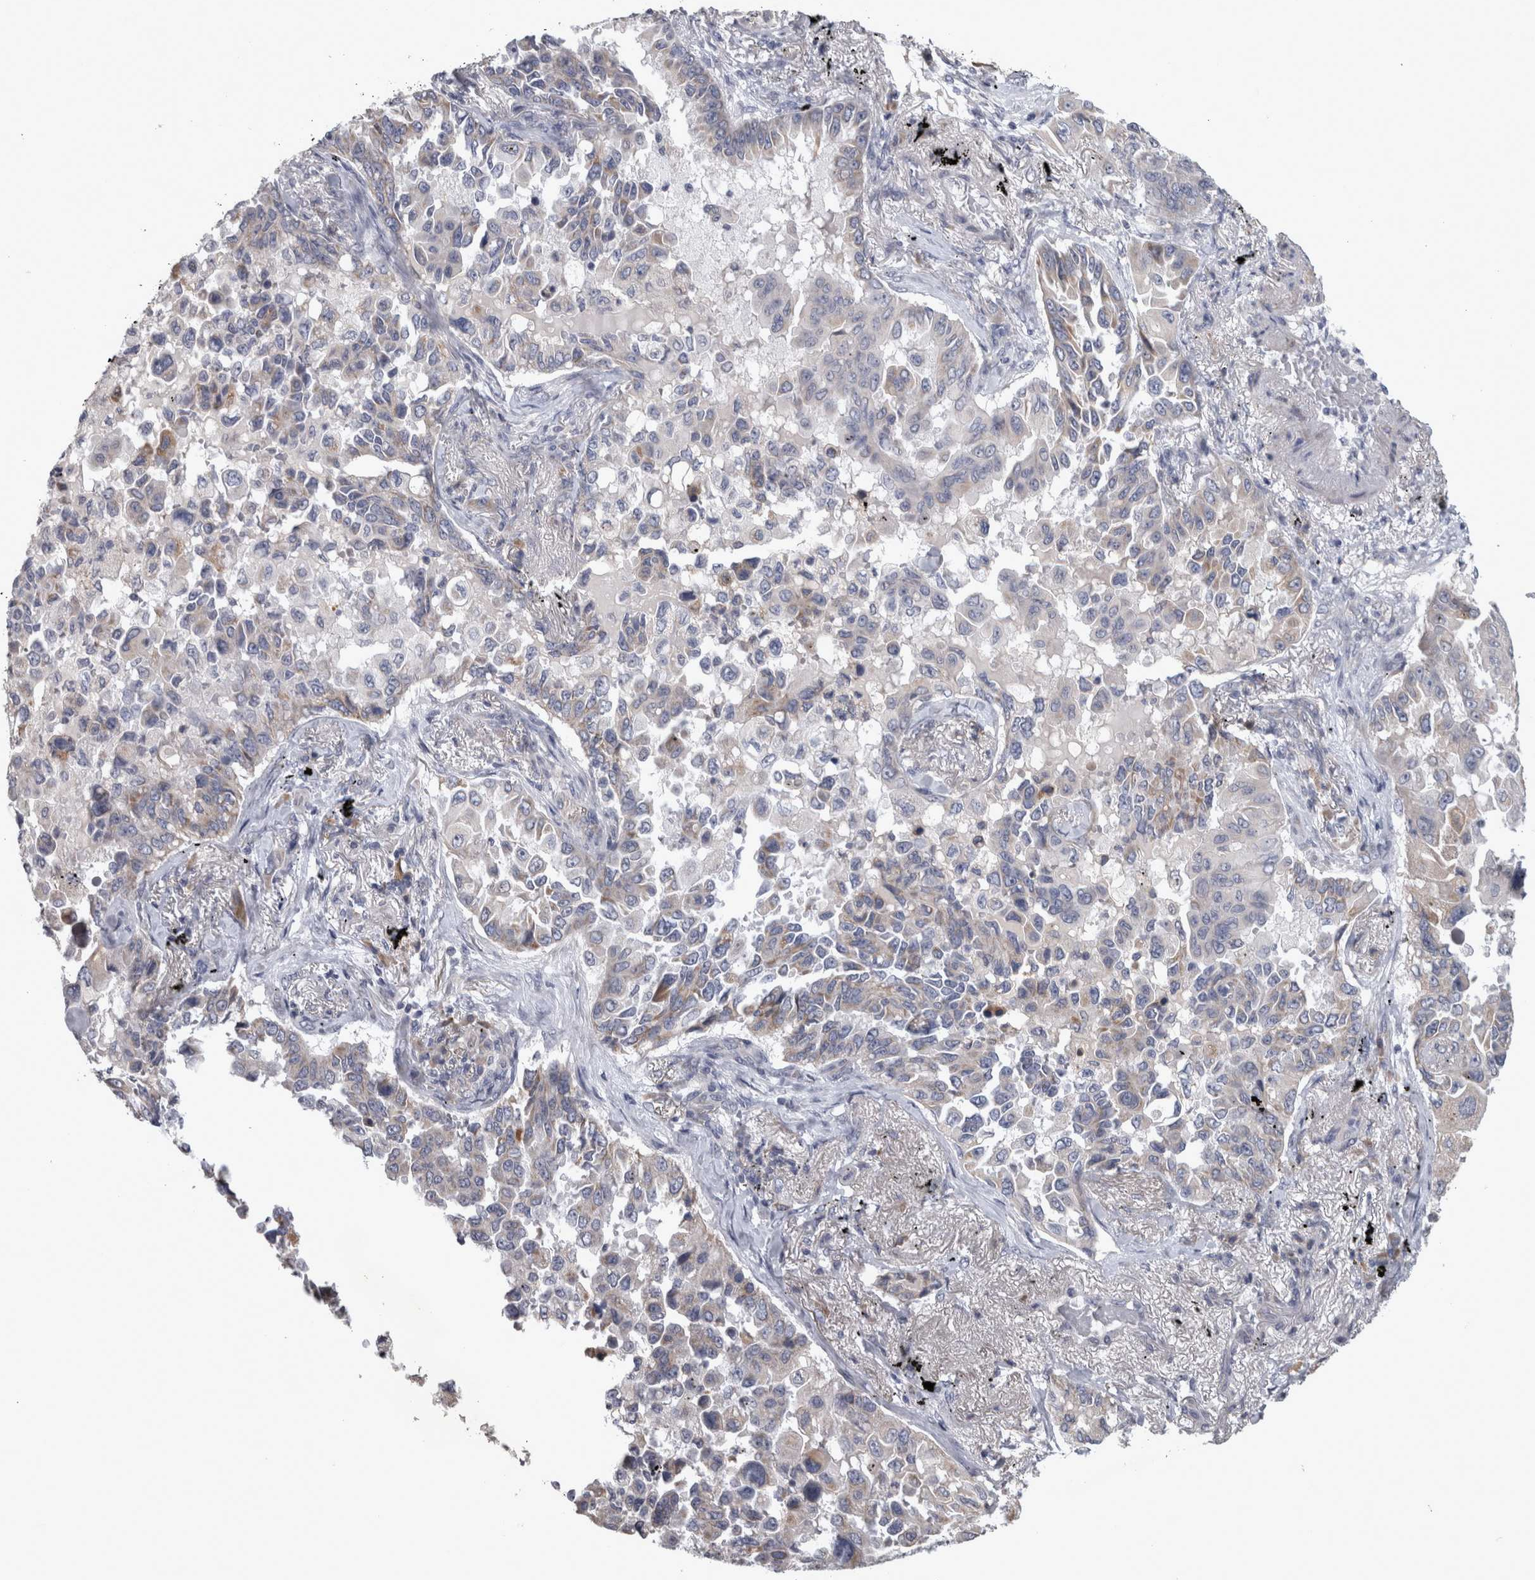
{"staining": {"intensity": "weak", "quantity": "<25%", "location": "cytoplasmic/membranous"}, "tissue": "lung cancer", "cell_type": "Tumor cells", "image_type": "cancer", "snomed": [{"axis": "morphology", "description": "Adenocarcinoma, NOS"}, {"axis": "topography", "description": "Lung"}], "caption": "An immunohistochemistry photomicrograph of lung cancer is shown. There is no staining in tumor cells of lung cancer.", "gene": "DBT", "patient": {"sex": "female", "age": 67}}